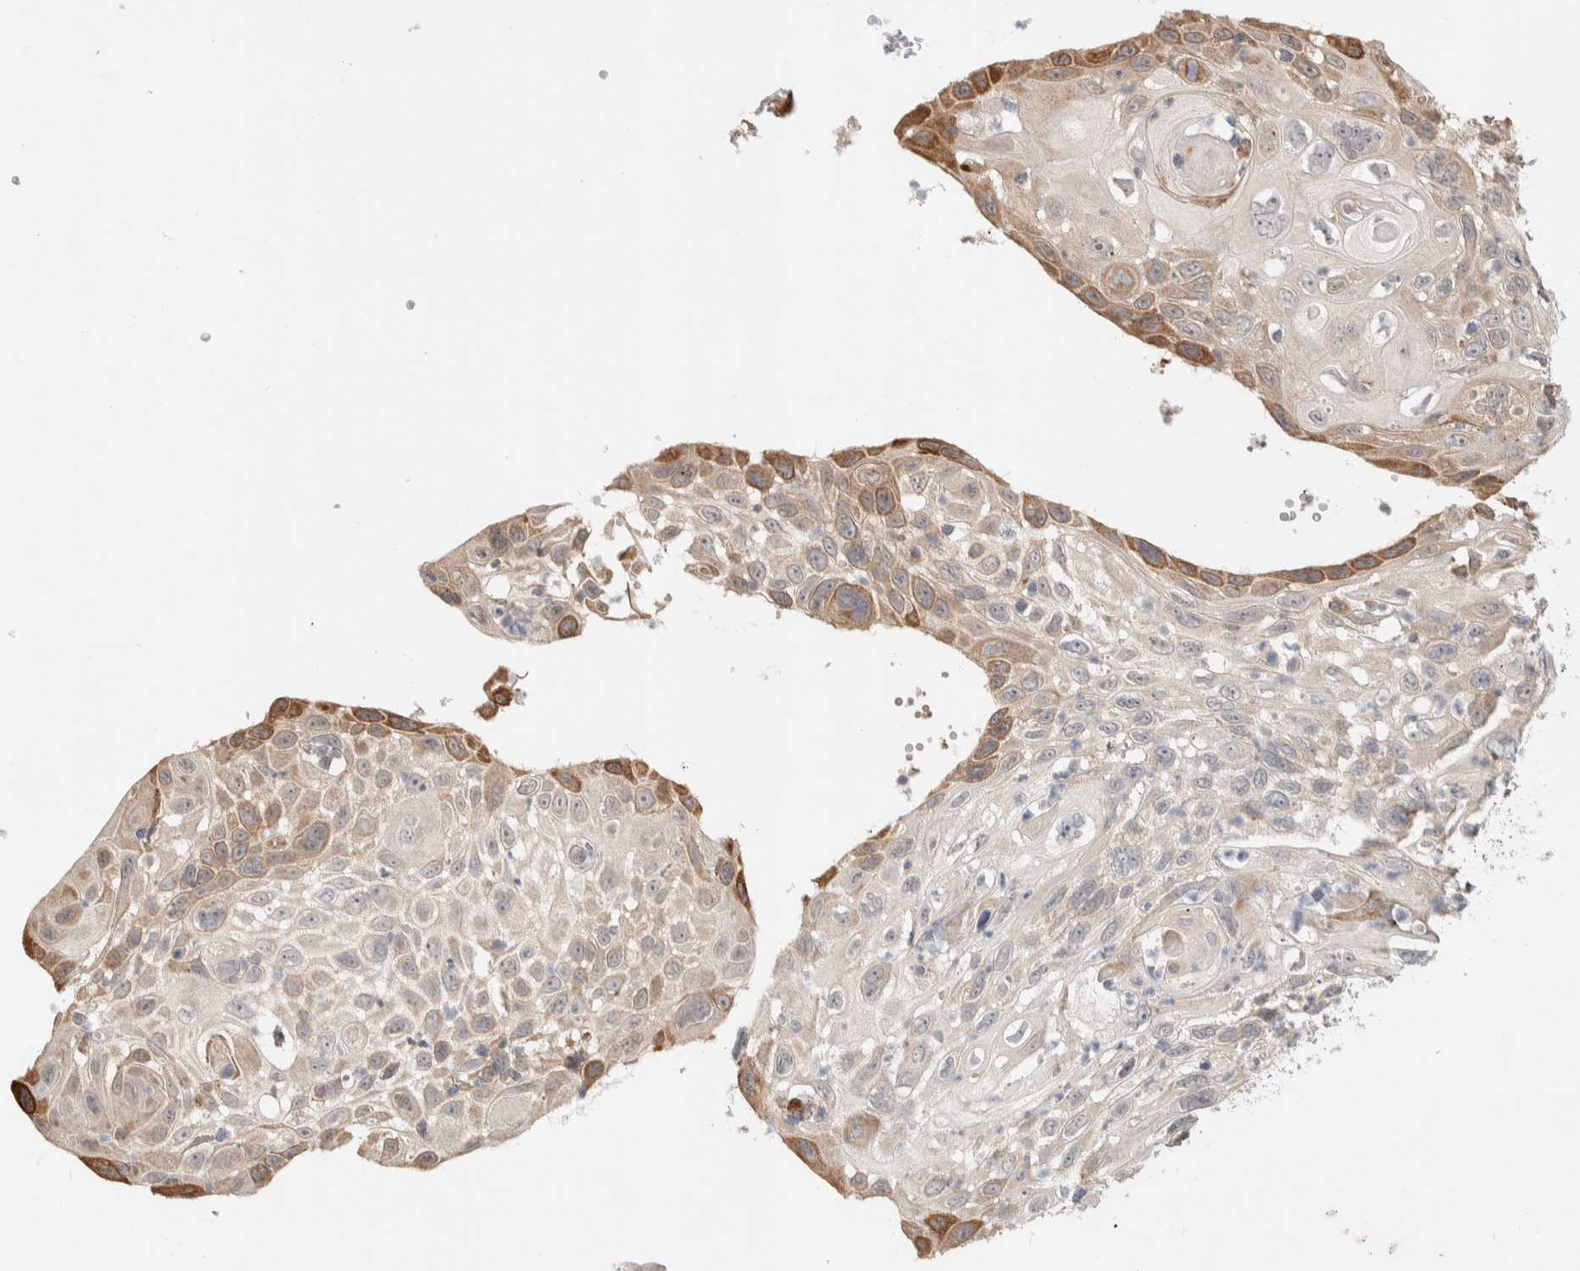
{"staining": {"intensity": "moderate", "quantity": "<25%", "location": "cytoplasmic/membranous"}, "tissue": "cervical cancer", "cell_type": "Tumor cells", "image_type": "cancer", "snomed": [{"axis": "morphology", "description": "Squamous cell carcinoma, NOS"}, {"axis": "topography", "description": "Cervix"}], "caption": "Cervical cancer tissue exhibits moderate cytoplasmic/membranous staining in about <25% of tumor cells, visualized by immunohistochemistry.", "gene": "ADCY8", "patient": {"sex": "female", "age": 70}}